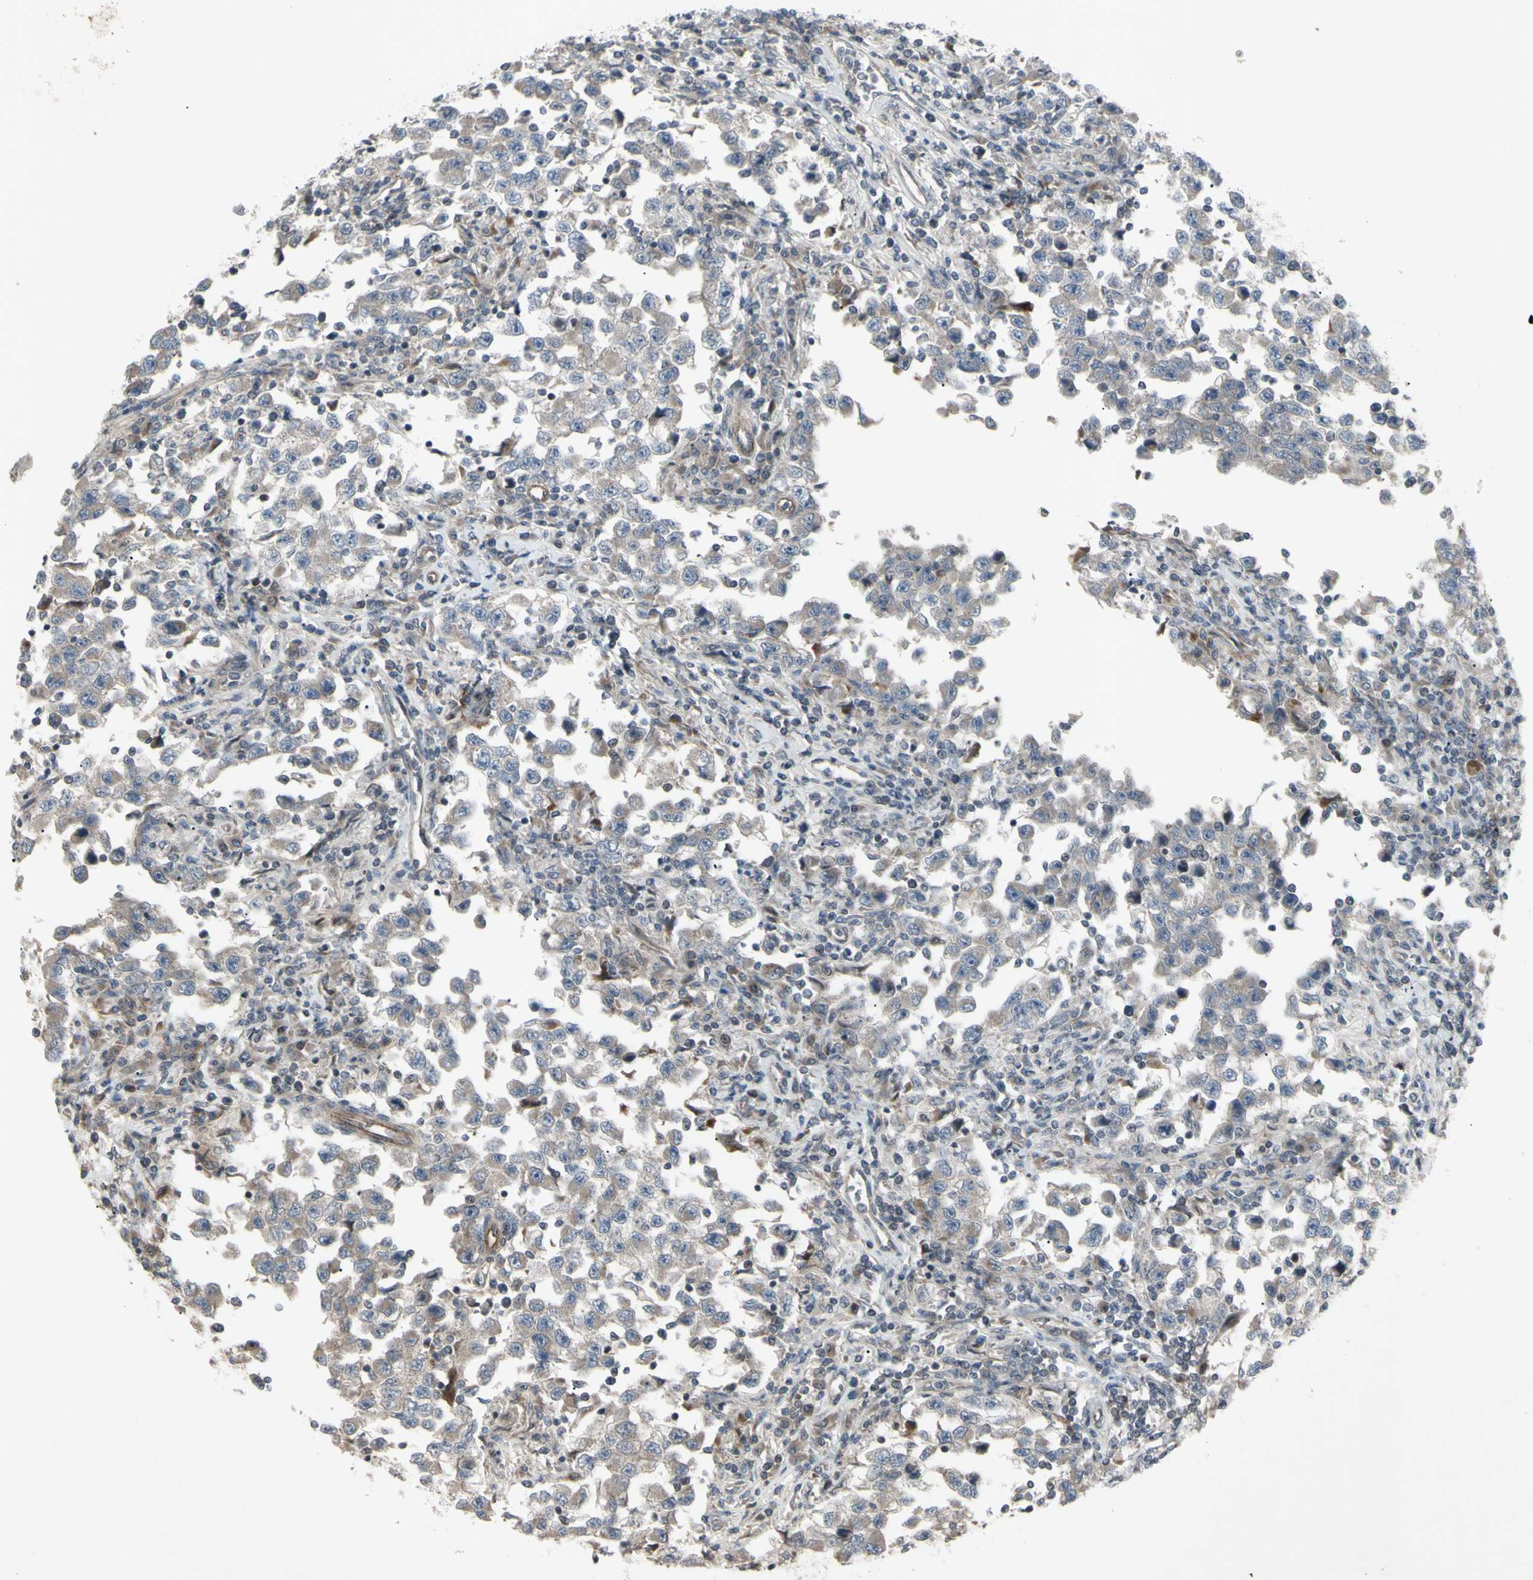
{"staining": {"intensity": "weak", "quantity": ">75%", "location": "cytoplasmic/membranous"}, "tissue": "testis cancer", "cell_type": "Tumor cells", "image_type": "cancer", "snomed": [{"axis": "morphology", "description": "Carcinoma, Embryonal, NOS"}, {"axis": "topography", "description": "Testis"}], "caption": "DAB immunohistochemical staining of human testis cancer exhibits weak cytoplasmic/membranous protein positivity in approximately >75% of tumor cells. (Stains: DAB (3,3'-diaminobenzidine) in brown, nuclei in blue, Microscopy: brightfield microscopy at high magnification).", "gene": "JAG1", "patient": {"sex": "male", "age": 21}}